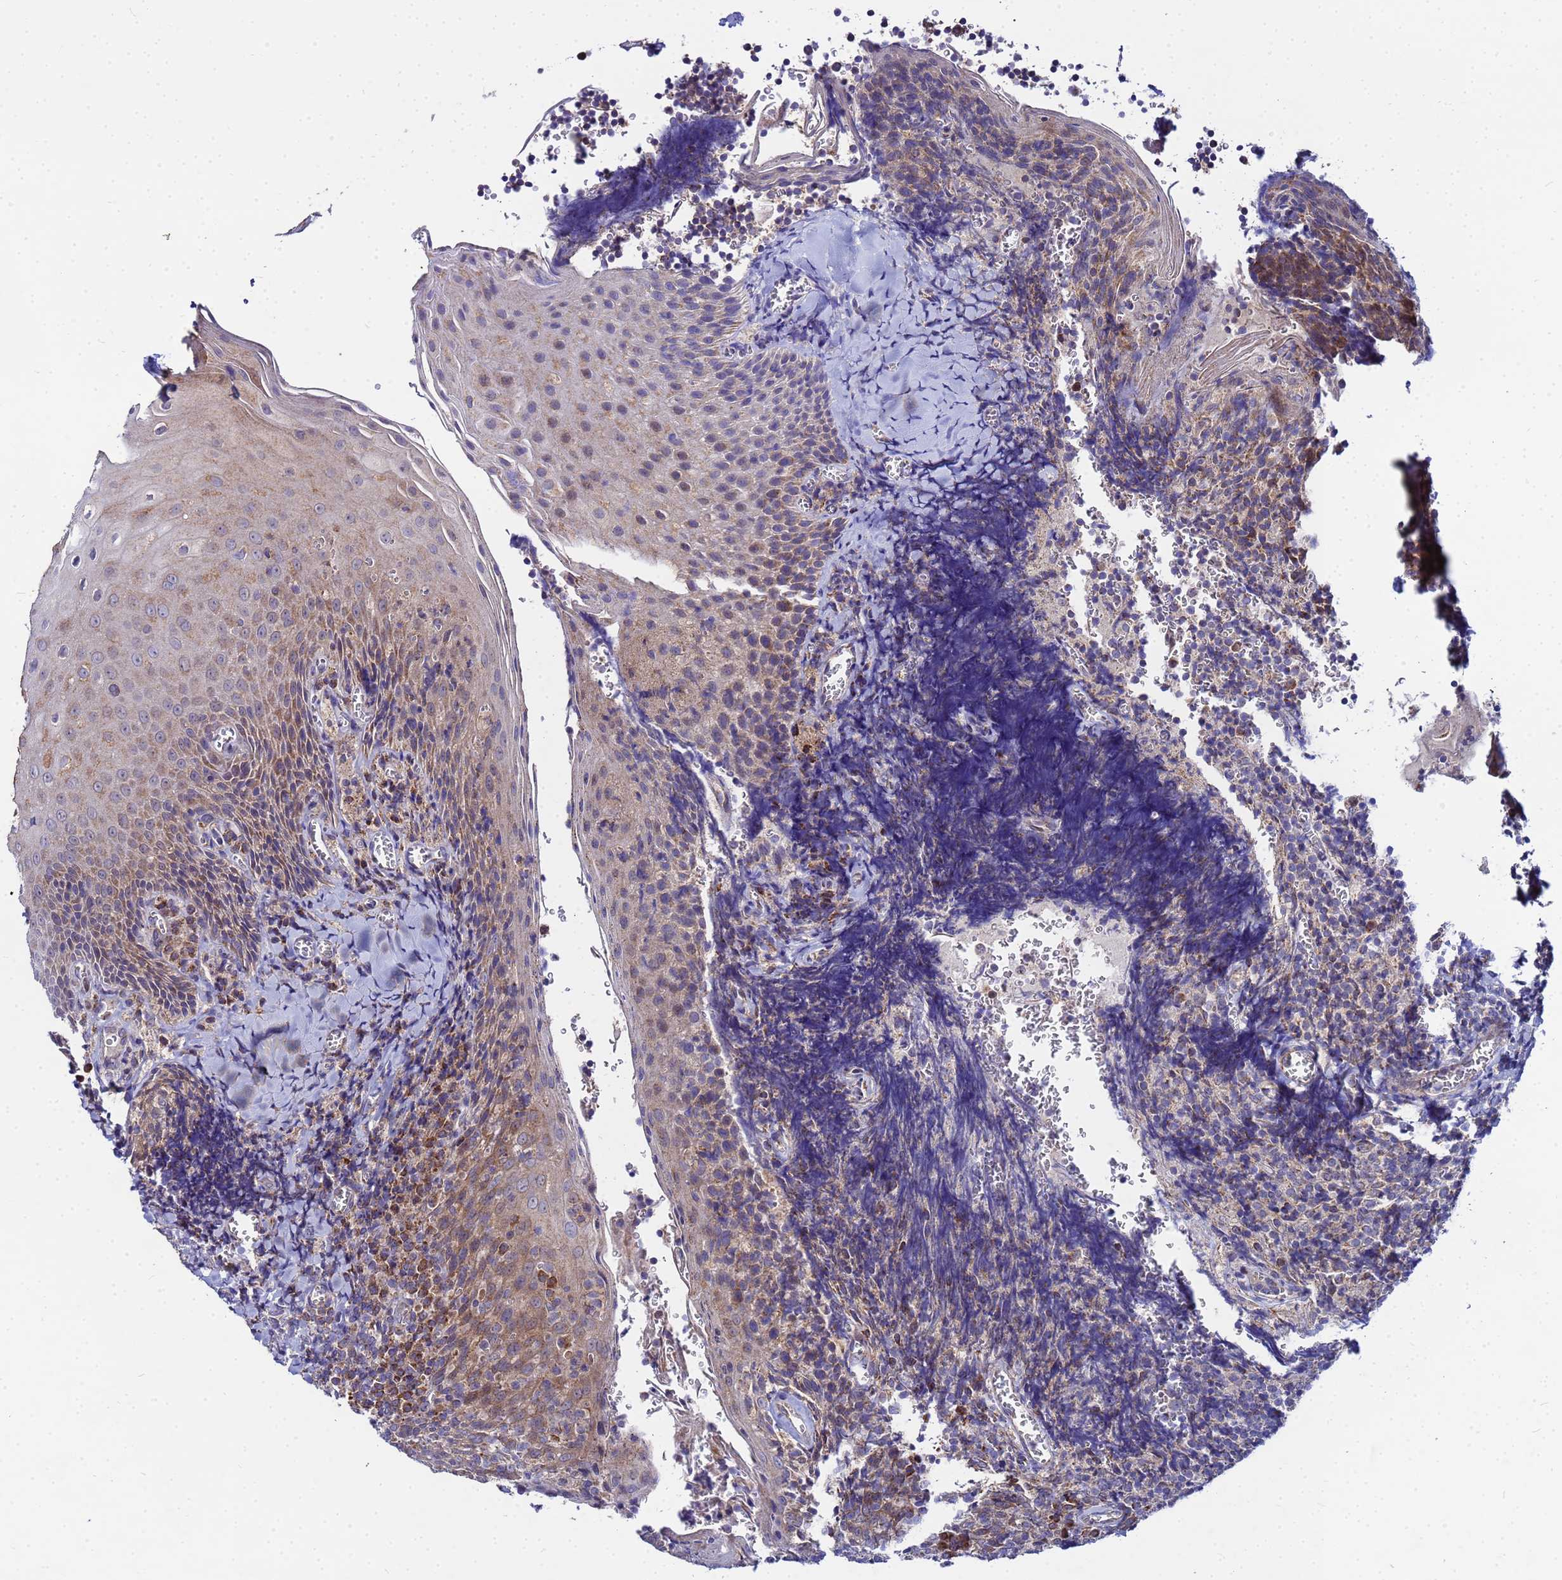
{"staining": {"intensity": "moderate", "quantity": "25%-75%", "location": "cytoplasmic/membranous"}, "tissue": "tonsil", "cell_type": "Germinal center cells", "image_type": "normal", "snomed": [{"axis": "morphology", "description": "Normal tissue, NOS"}, {"axis": "topography", "description": "Tonsil"}], "caption": "Immunohistochemistry (DAB (3,3'-diaminobenzidine)) staining of benign human tonsil displays moderate cytoplasmic/membranous protein expression in approximately 25%-75% of germinal center cells. (DAB (3,3'-diaminobenzidine) IHC, brown staining for protein, blue staining for nuclei).", "gene": "FAHD2A", "patient": {"sex": "male", "age": 27}}